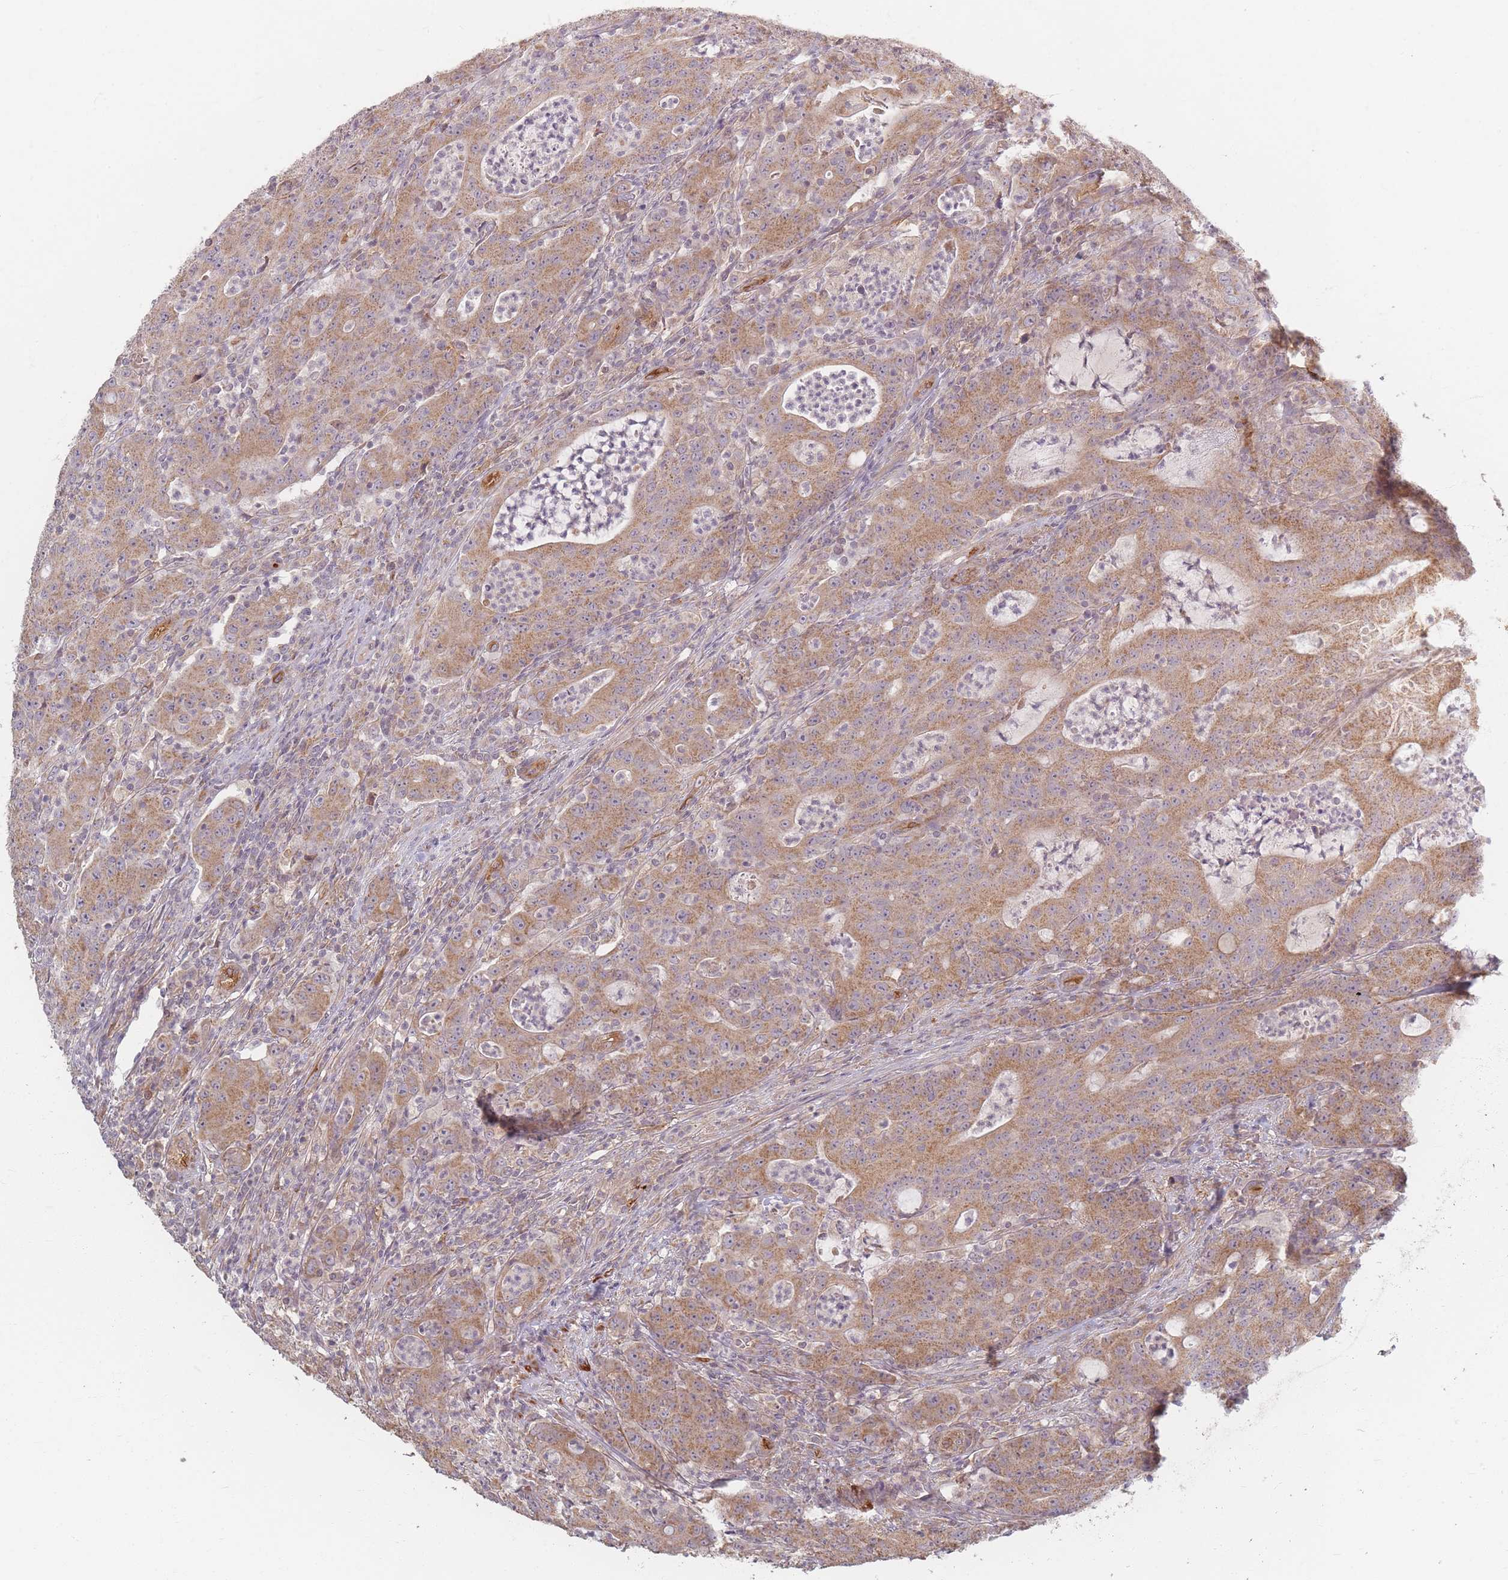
{"staining": {"intensity": "moderate", "quantity": ">75%", "location": "cytoplasmic/membranous"}, "tissue": "colorectal cancer", "cell_type": "Tumor cells", "image_type": "cancer", "snomed": [{"axis": "morphology", "description": "Adenocarcinoma, NOS"}, {"axis": "topography", "description": "Colon"}], "caption": "This image reveals adenocarcinoma (colorectal) stained with immunohistochemistry to label a protein in brown. The cytoplasmic/membranous of tumor cells show moderate positivity for the protein. Nuclei are counter-stained blue.", "gene": "MRPS6", "patient": {"sex": "male", "age": 83}}